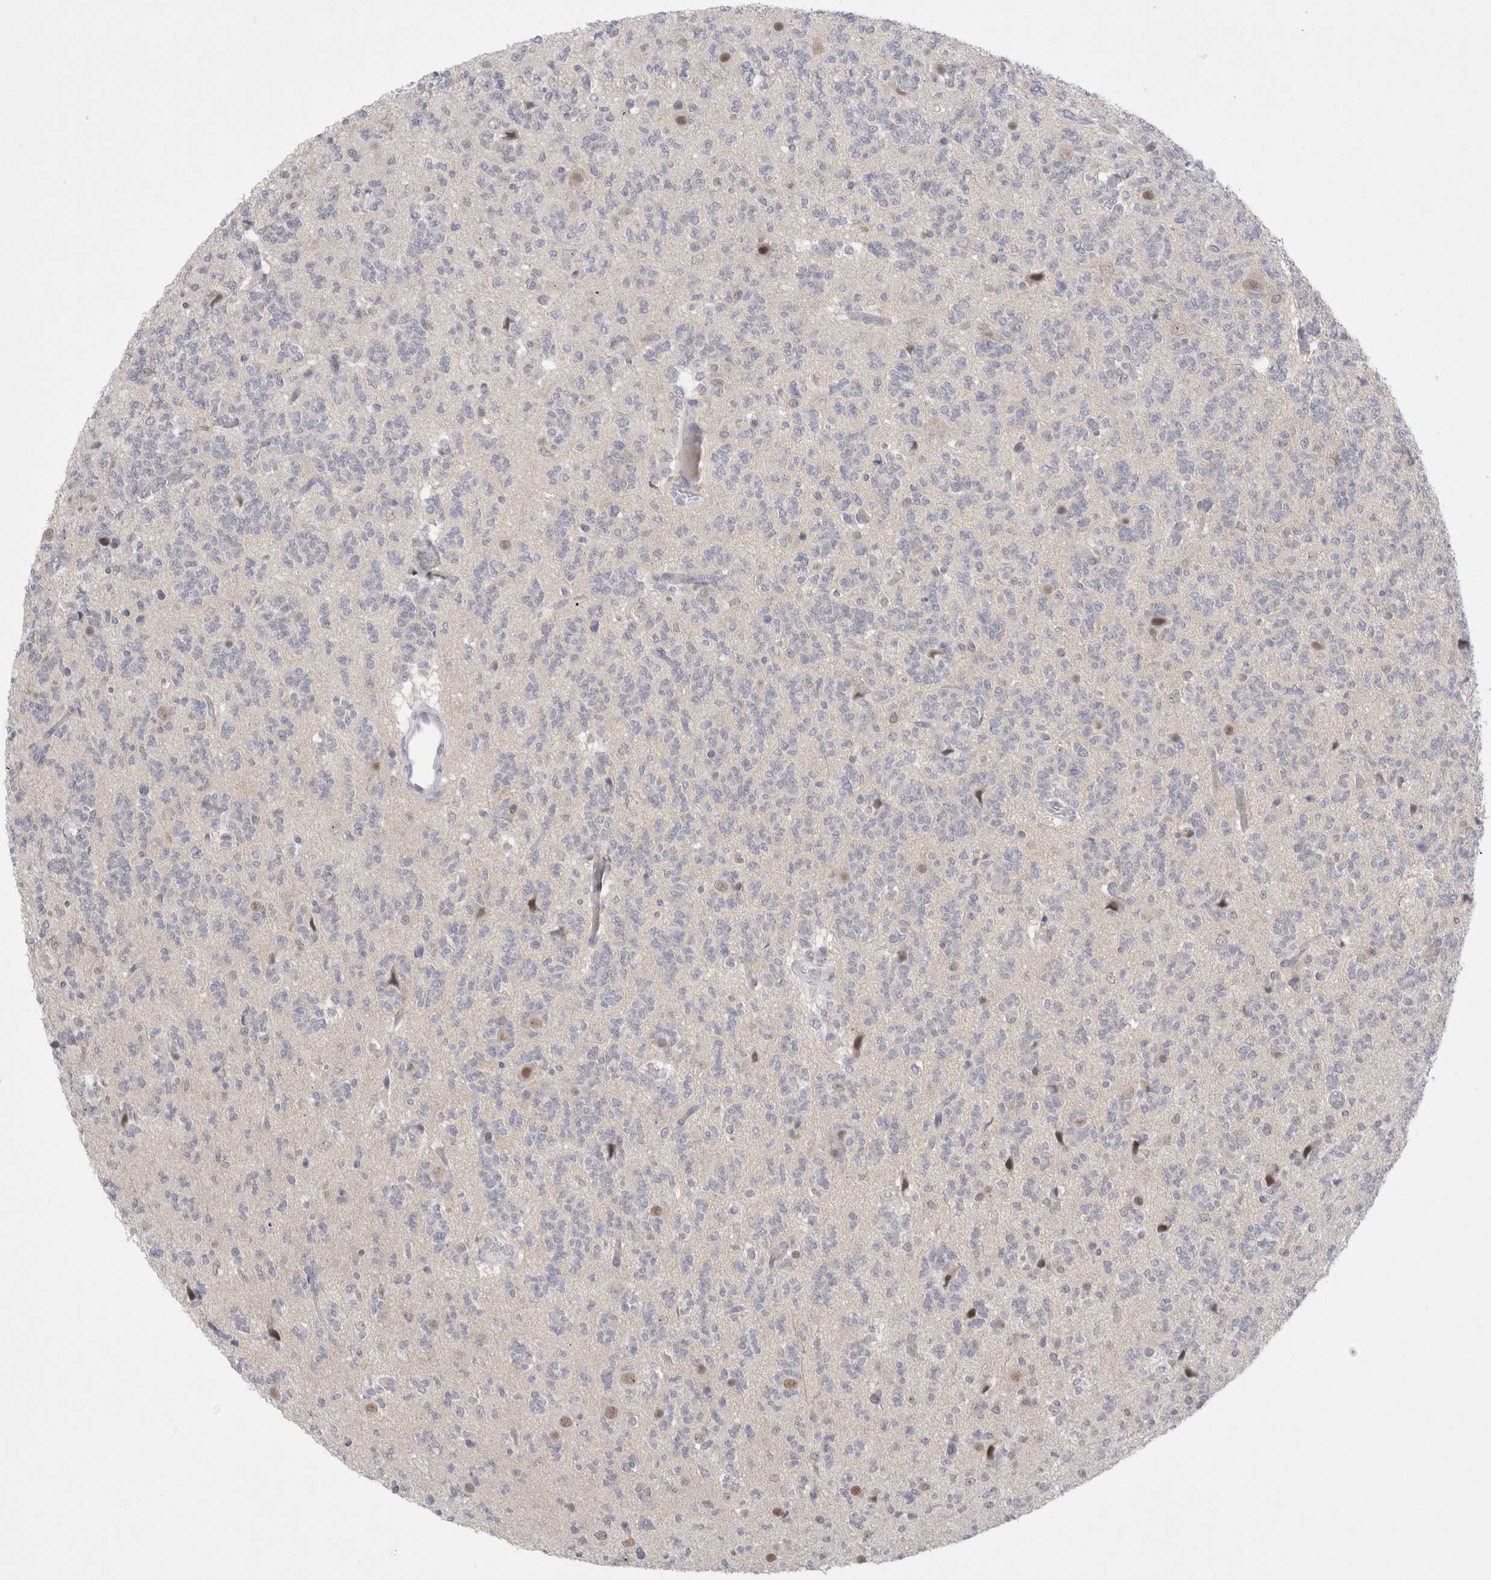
{"staining": {"intensity": "negative", "quantity": "none", "location": "none"}, "tissue": "glioma", "cell_type": "Tumor cells", "image_type": "cancer", "snomed": [{"axis": "morphology", "description": "Glioma, malignant, Low grade"}, {"axis": "topography", "description": "Brain"}], "caption": "Immunohistochemistry histopathology image of neoplastic tissue: human malignant low-grade glioma stained with DAB shows no significant protein positivity in tumor cells.", "gene": "CERS5", "patient": {"sex": "male", "age": 38}}